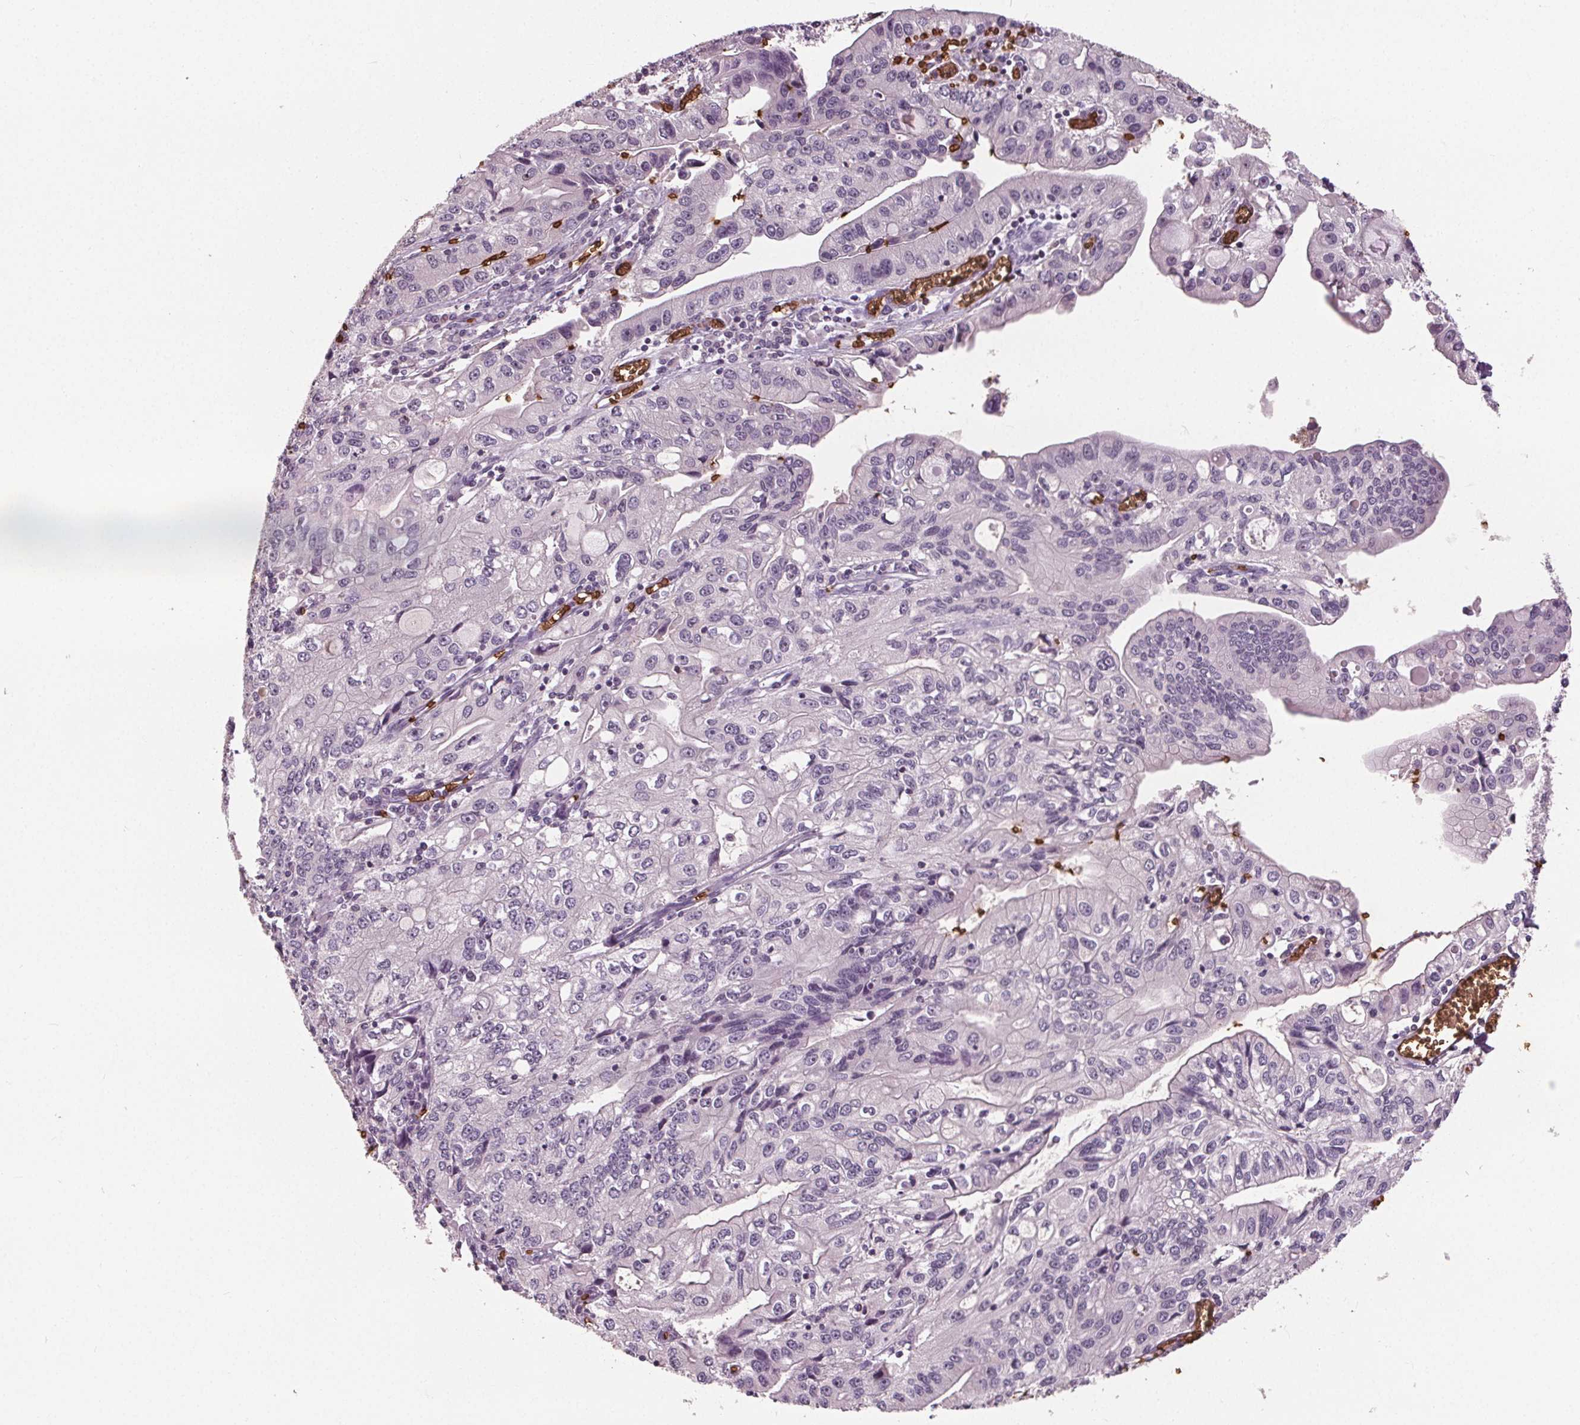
{"staining": {"intensity": "negative", "quantity": "none", "location": "none"}, "tissue": "stomach cancer", "cell_type": "Tumor cells", "image_type": "cancer", "snomed": [{"axis": "morphology", "description": "Adenocarcinoma, NOS"}, {"axis": "topography", "description": "Stomach, lower"}], "caption": "Photomicrograph shows no significant protein staining in tumor cells of stomach cancer. Brightfield microscopy of immunohistochemistry (IHC) stained with DAB (3,3'-diaminobenzidine) (brown) and hematoxylin (blue), captured at high magnification.", "gene": "SLC4A1", "patient": {"sex": "female", "age": 72}}